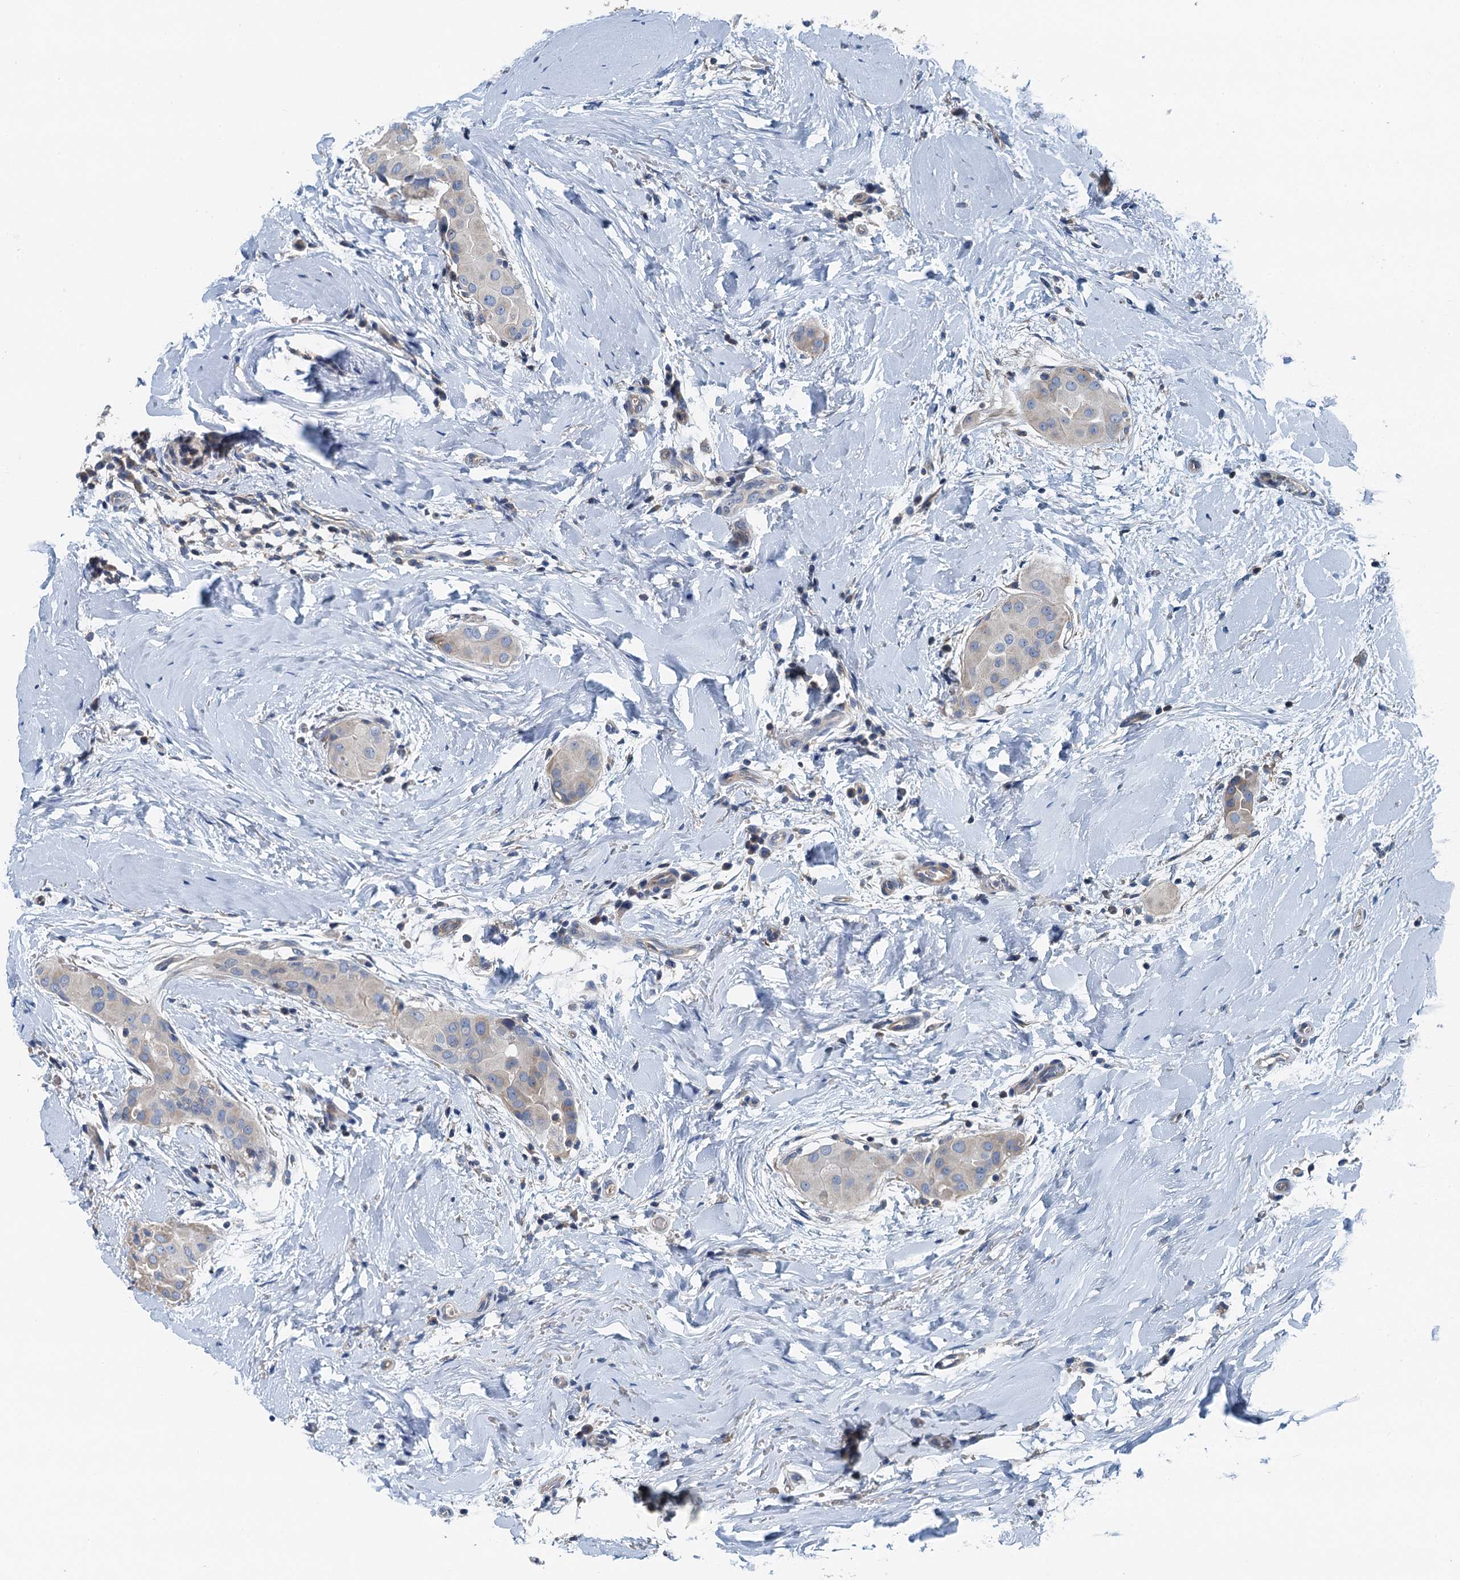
{"staining": {"intensity": "negative", "quantity": "none", "location": "none"}, "tissue": "thyroid cancer", "cell_type": "Tumor cells", "image_type": "cancer", "snomed": [{"axis": "morphology", "description": "Papillary adenocarcinoma, NOS"}, {"axis": "topography", "description": "Thyroid gland"}], "caption": "Human thyroid cancer (papillary adenocarcinoma) stained for a protein using immunohistochemistry exhibits no staining in tumor cells.", "gene": "PPP1R14D", "patient": {"sex": "male", "age": 33}}